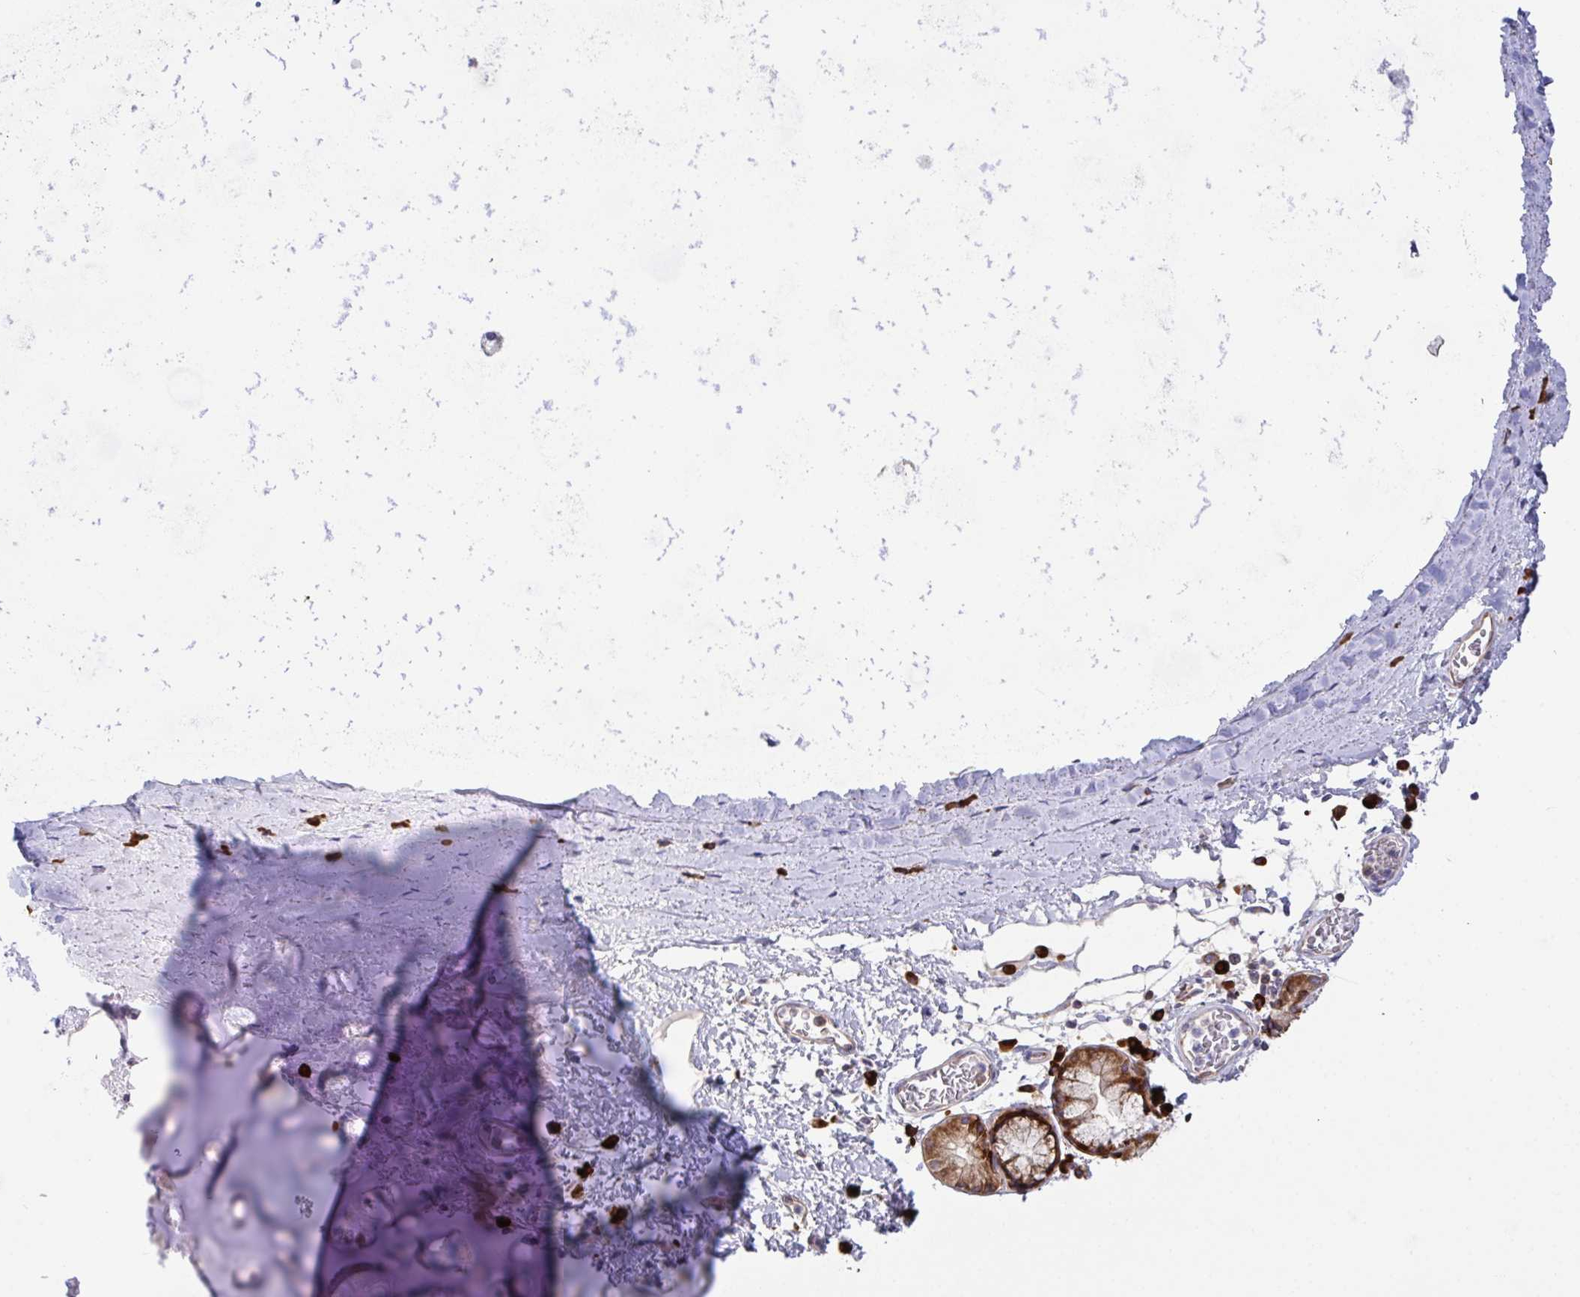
{"staining": {"intensity": "weak", "quantity": "25%-75%", "location": "cytoplasmic/membranous"}, "tissue": "adipose tissue", "cell_type": "Adipocytes", "image_type": "normal", "snomed": [{"axis": "morphology", "description": "Normal tissue, NOS"}, {"axis": "morphology", "description": "Degeneration, NOS"}, {"axis": "topography", "description": "Cartilage tissue"}, {"axis": "topography", "description": "Lung"}], "caption": "Adipose tissue stained with IHC displays weak cytoplasmic/membranous expression in approximately 25%-75% of adipocytes.", "gene": "YARS2", "patient": {"sex": "female", "age": 61}}